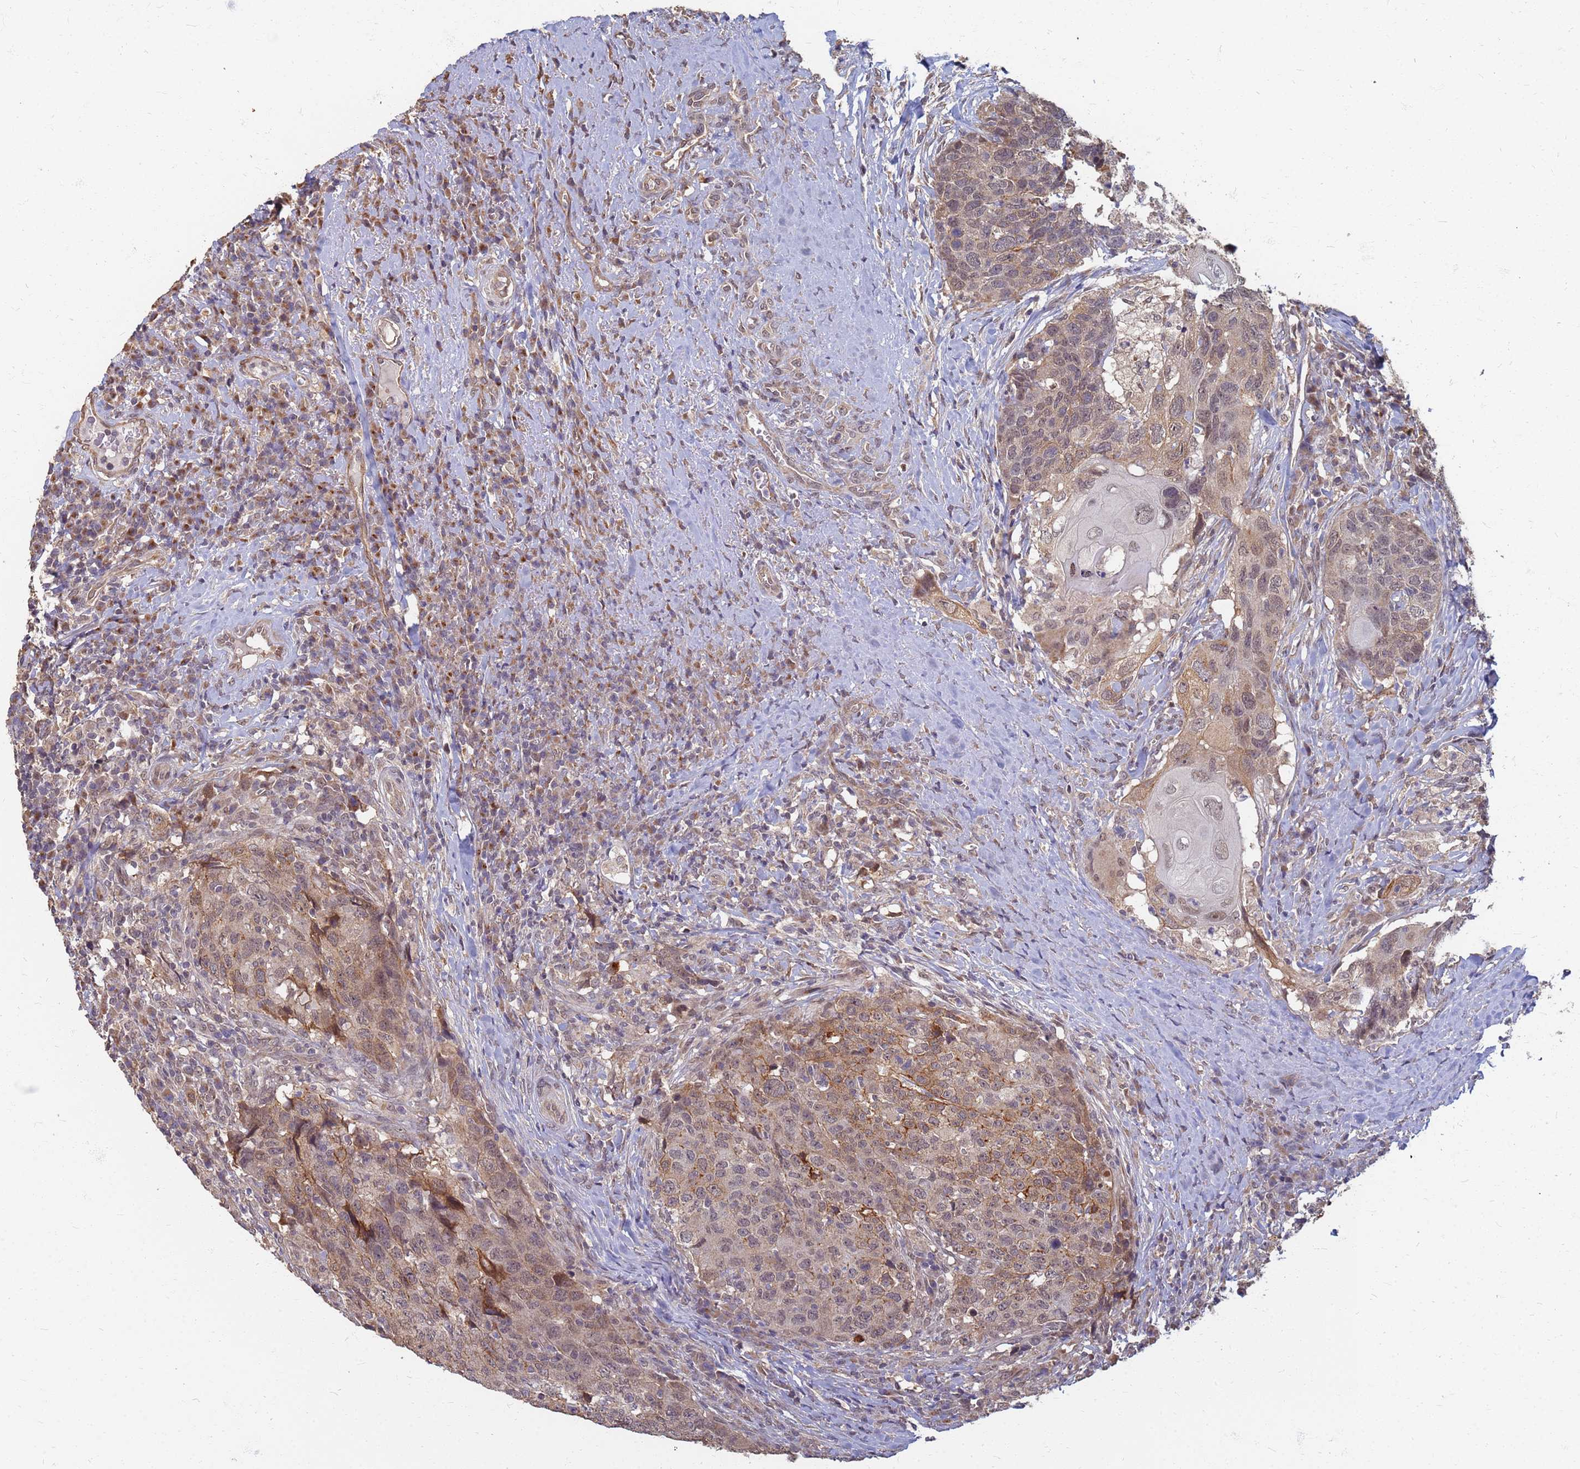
{"staining": {"intensity": "moderate", "quantity": "25%-75%", "location": "cytoplasmic/membranous"}, "tissue": "head and neck cancer", "cell_type": "Tumor cells", "image_type": "cancer", "snomed": [{"axis": "morphology", "description": "Squamous cell carcinoma, NOS"}, {"axis": "topography", "description": "Head-Neck"}], "caption": "Squamous cell carcinoma (head and neck) stained with immunohistochemistry exhibits moderate cytoplasmic/membranous staining in approximately 25%-75% of tumor cells.", "gene": "ITGB4", "patient": {"sex": "male", "age": 66}}